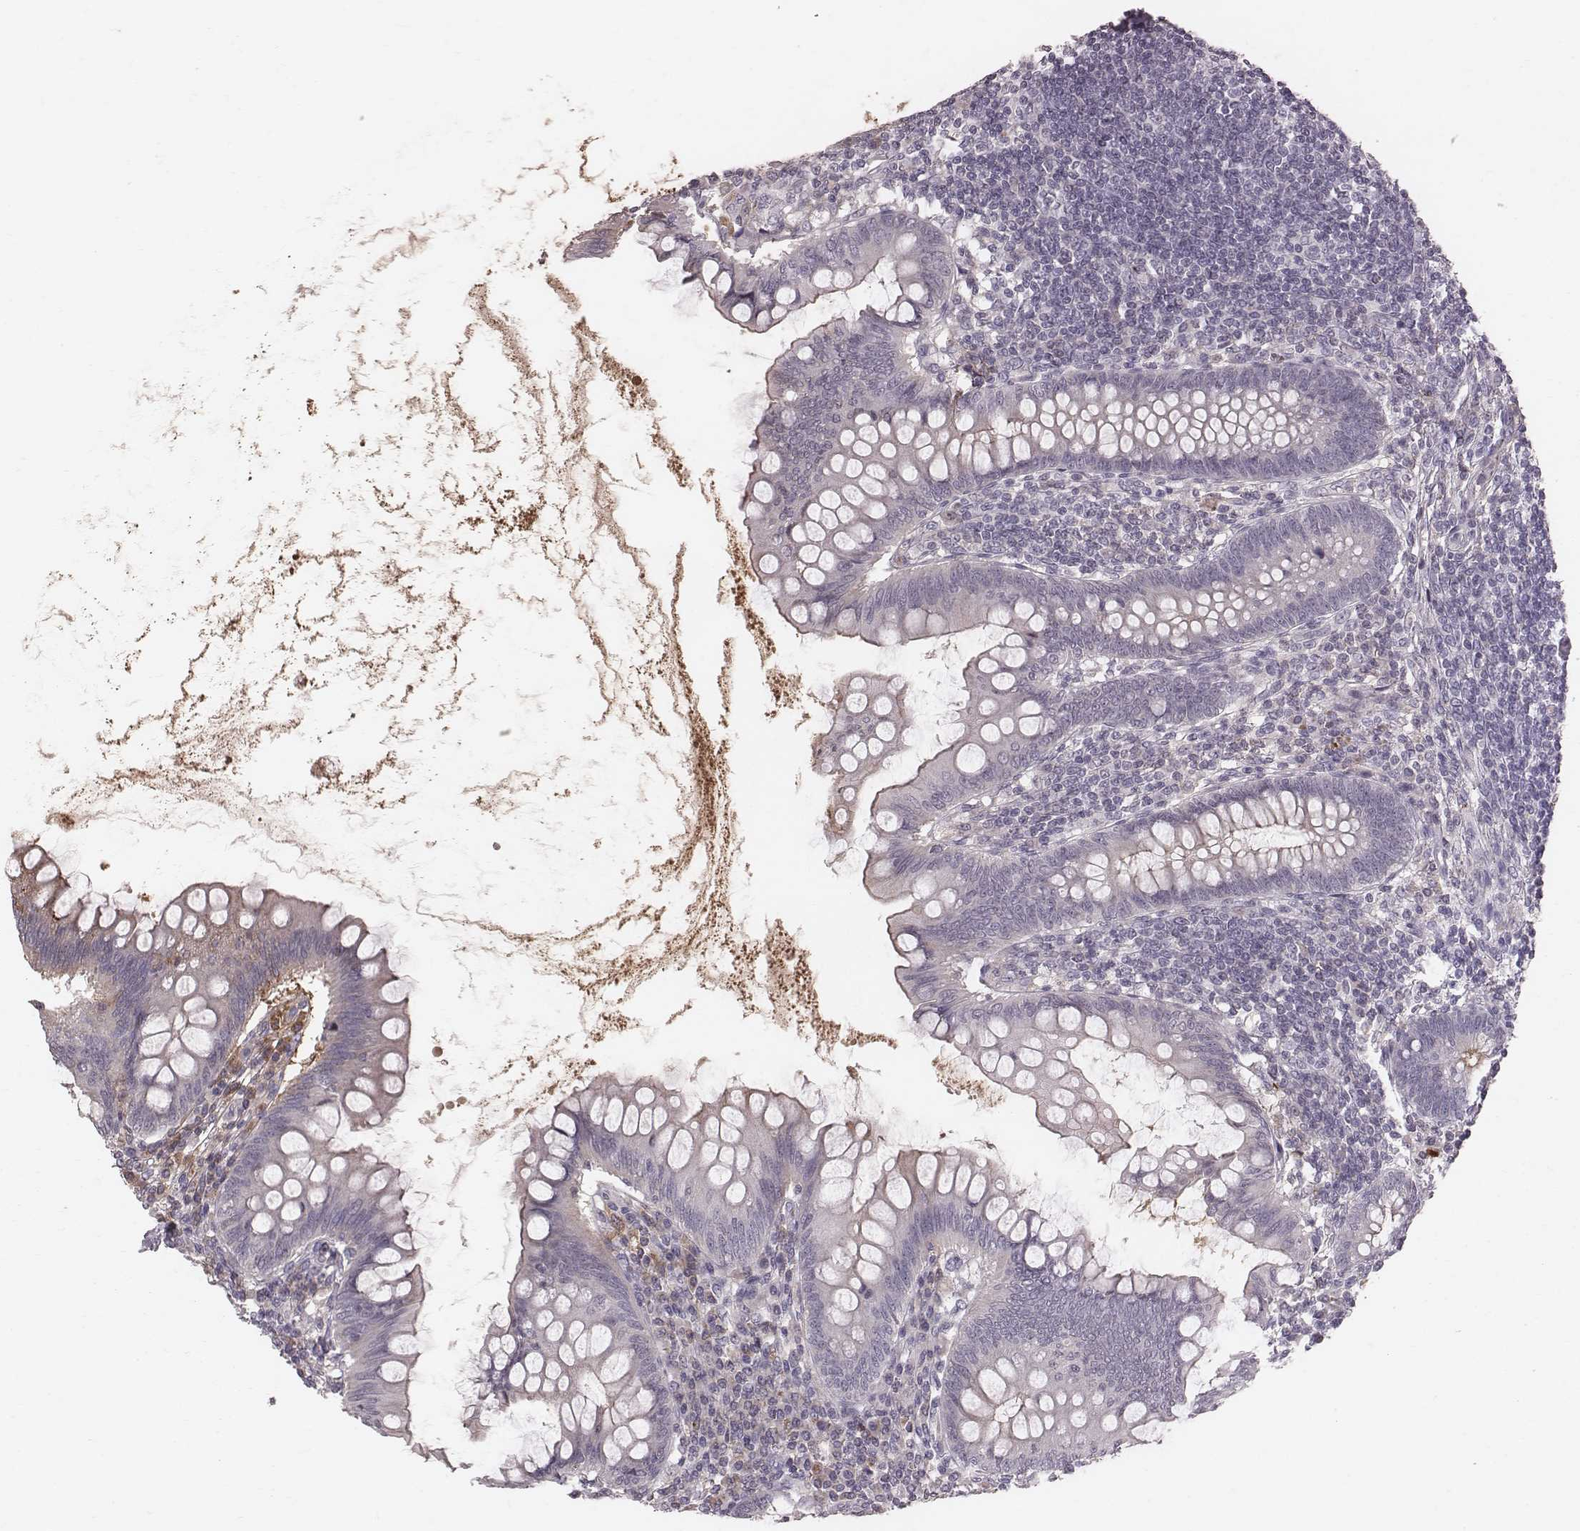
{"staining": {"intensity": "negative", "quantity": "none", "location": "none"}, "tissue": "appendix", "cell_type": "Glandular cells", "image_type": "normal", "snomed": [{"axis": "morphology", "description": "Normal tissue, NOS"}, {"axis": "topography", "description": "Appendix"}], "caption": "Immunohistochemical staining of unremarkable human appendix exhibits no significant positivity in glandular cells. (Stains: DAB (3,3'-diaminobenzidine) immunohistochemistry (IHC) with hematoxylin counter stain, Microscopy: brightfield microscopy at high magnification).", "gene": "CFTR", "patient": {"sex": "female", "age": 57}}